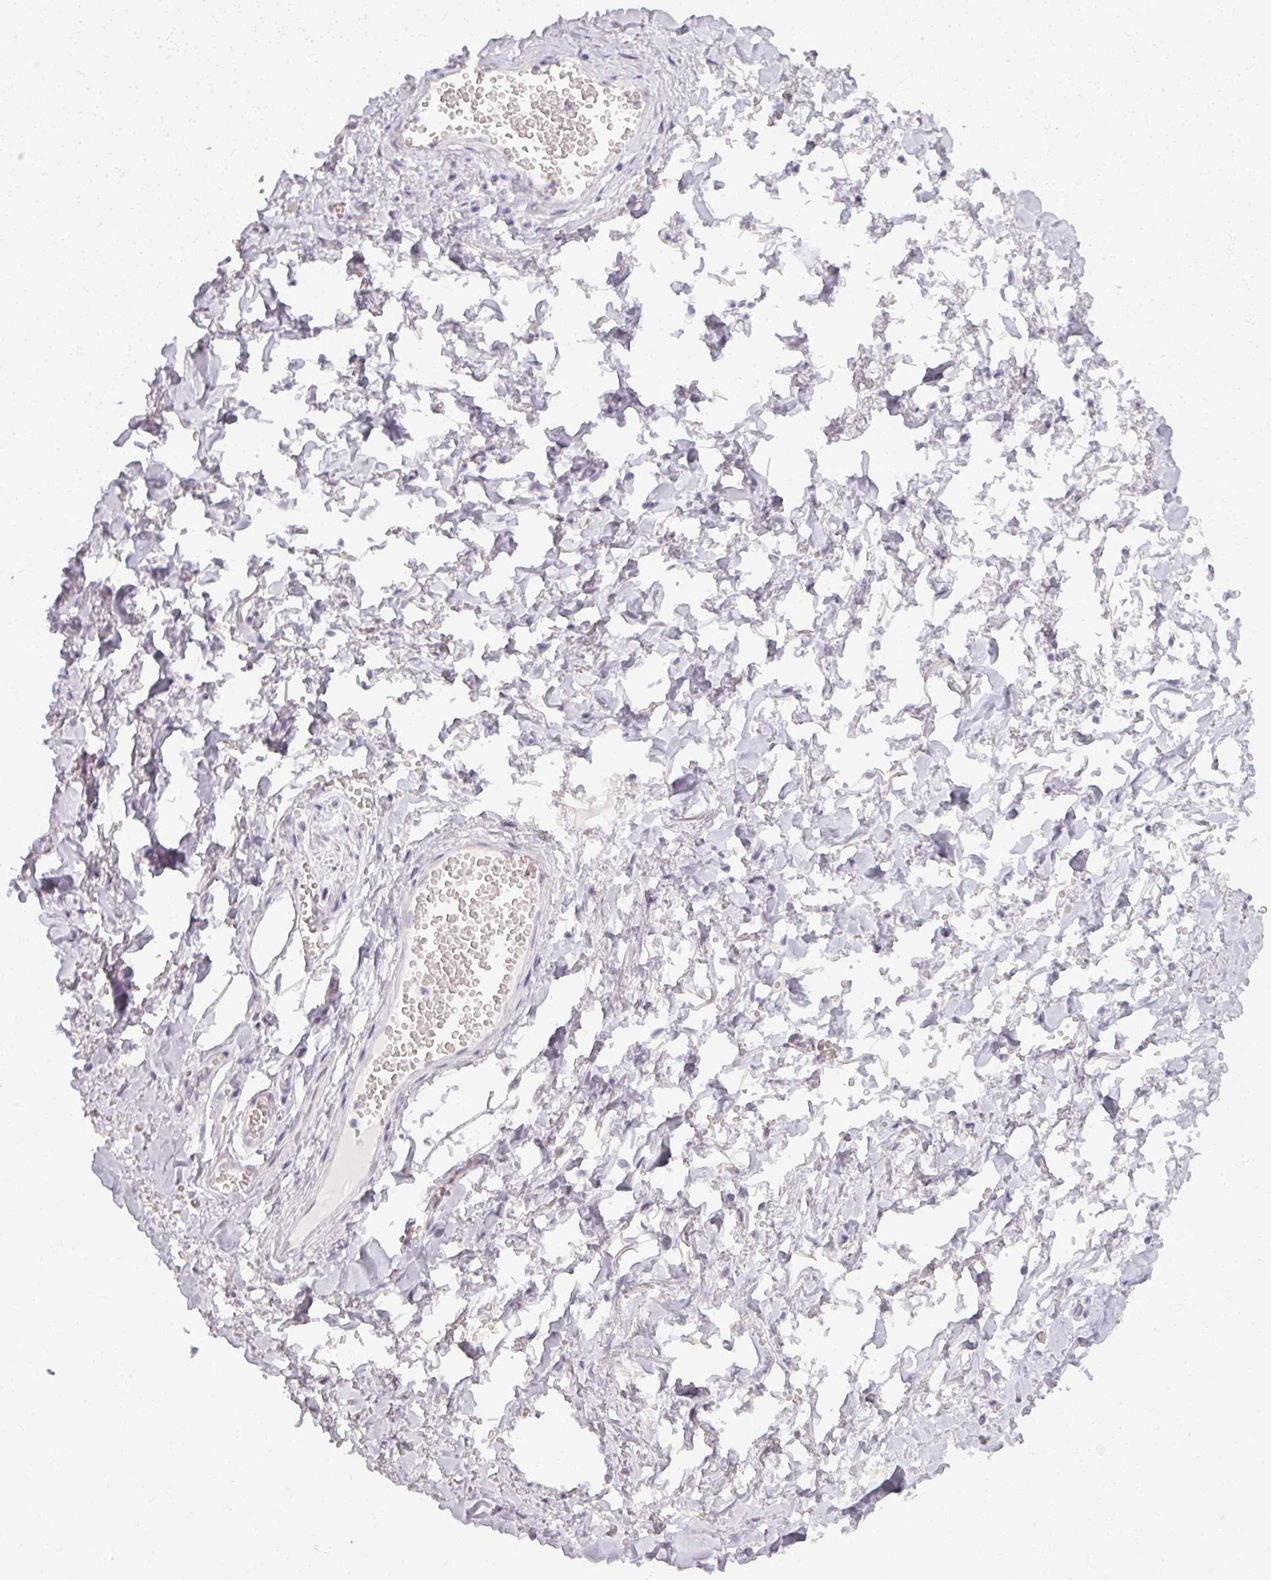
{"staining": {"intensity": "negative", "quantity": "none", "location": "none"}, "tissue": "adipose tissue", "cell_type": "Adipocytes", "image_type": "normal", "snomed": [{"axis": "morphology", "description": "Normal tissue, NOS"}, {"axis": "topography", "description": "Vulva"}, {"axis": "topography", "description": "Vagina"}, {"axis": "topography", "description": "Peripheral nerve tissue"}], "caption": "This photomicrograph is of normal adipose tissue stained with immunohistochemistry to label a protein in brown with the nuclei are counter-stained blue. There is no staining in adipocytes. (Immunohistochemistry (ihc), brightfield microscopy, high magnification).", "gene": "RFPL2", "patient": {"sex": "female", "age": 66}}